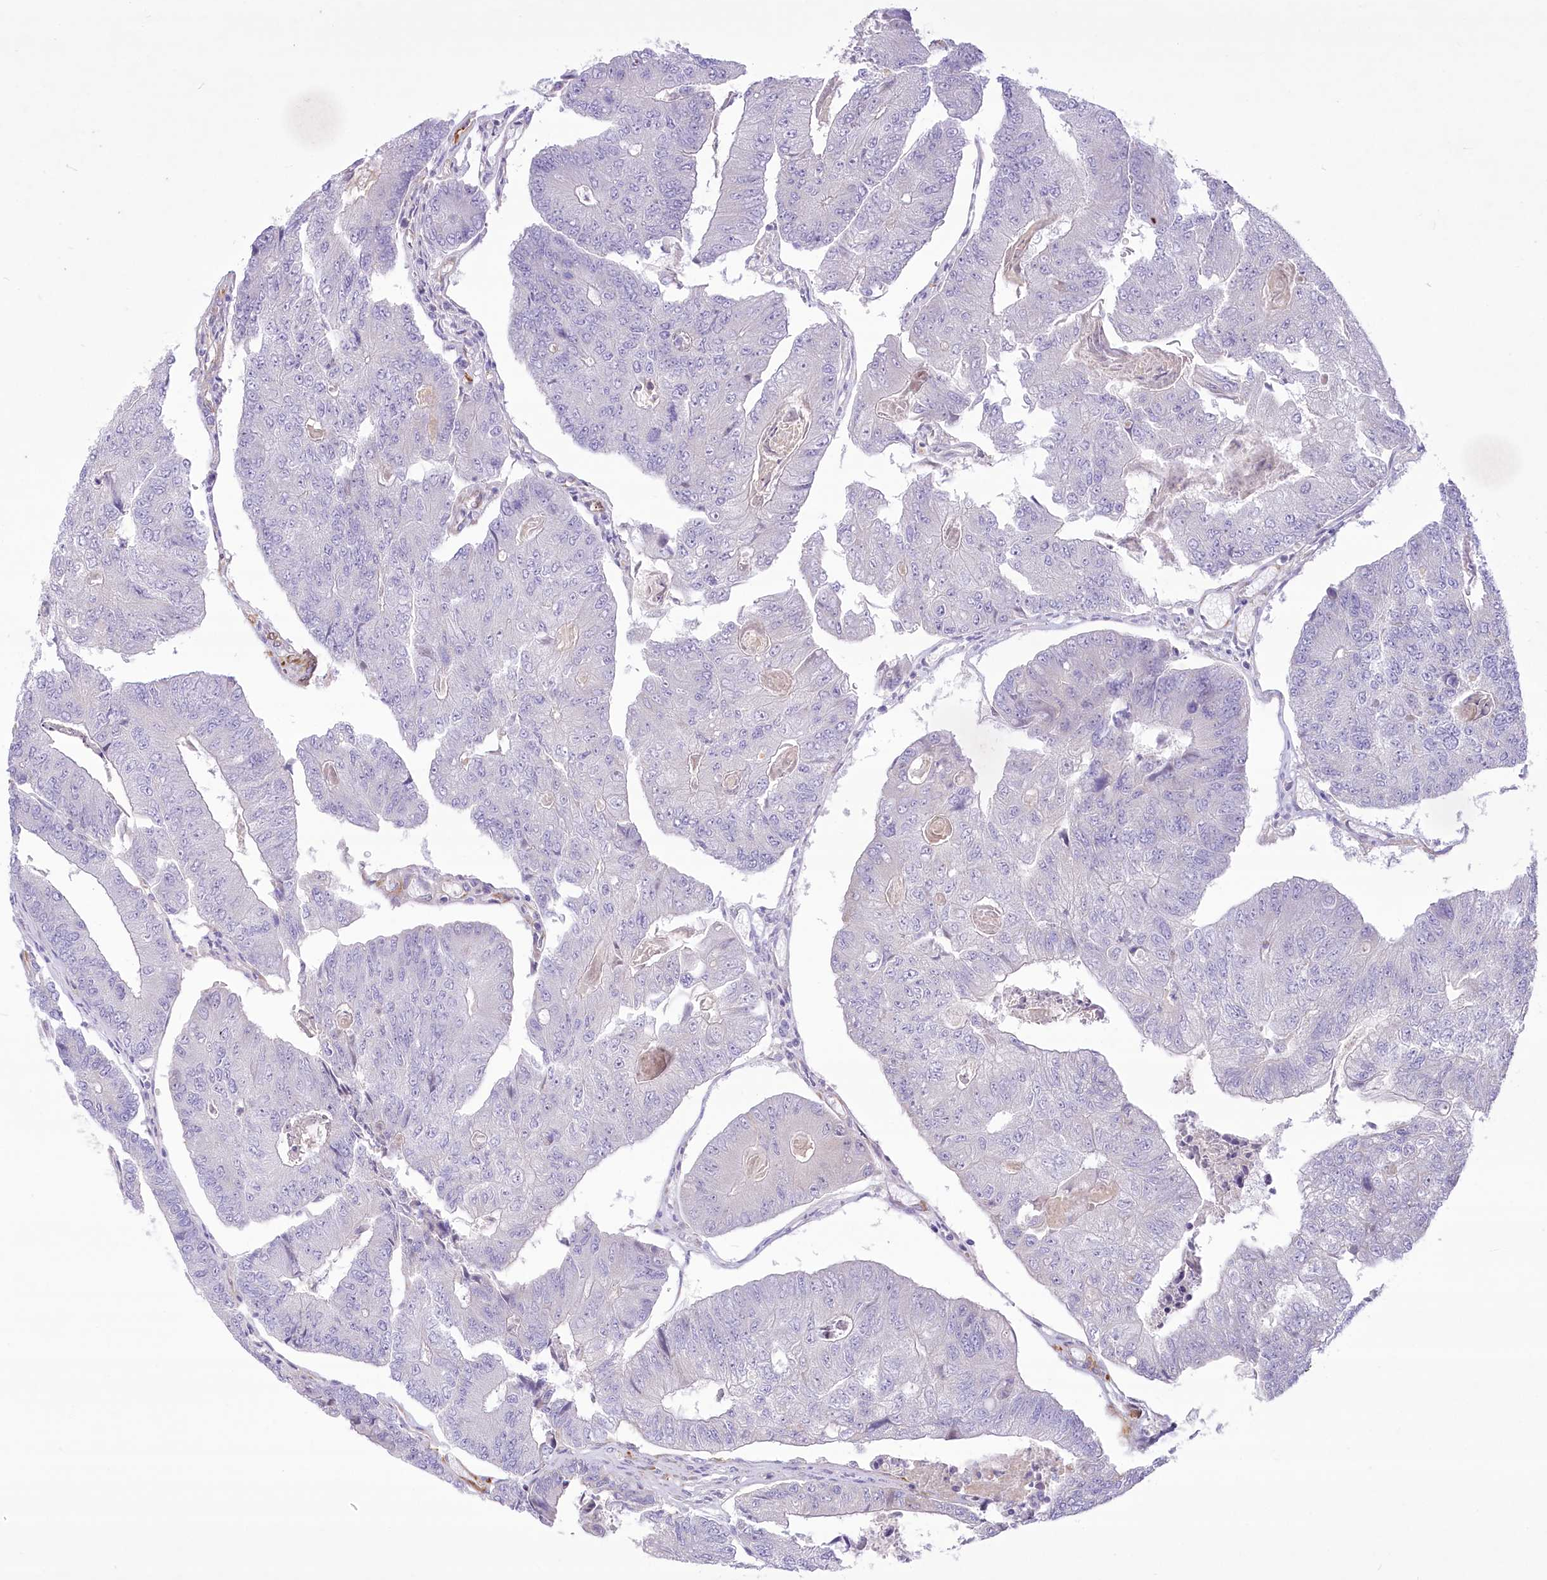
{"staining": {"intensity": "negative", "quantity": "none", "location": "none"}, "tissue": "colorectal cancer", "cell_type": "Tumor cells", "image_type": "cancer", "snomed": [{"axis": "morphology", "description": "Adenocarcinoma, NOS"}, {"axis": "topography", "description": "Colon"}], "caption": "Image shows no significant protein staining in tumor cells of colorectal cancer (adenocarcinoma).", "gene": "ANGPTL3", "patient": {"sex": "female", "age": 67}}